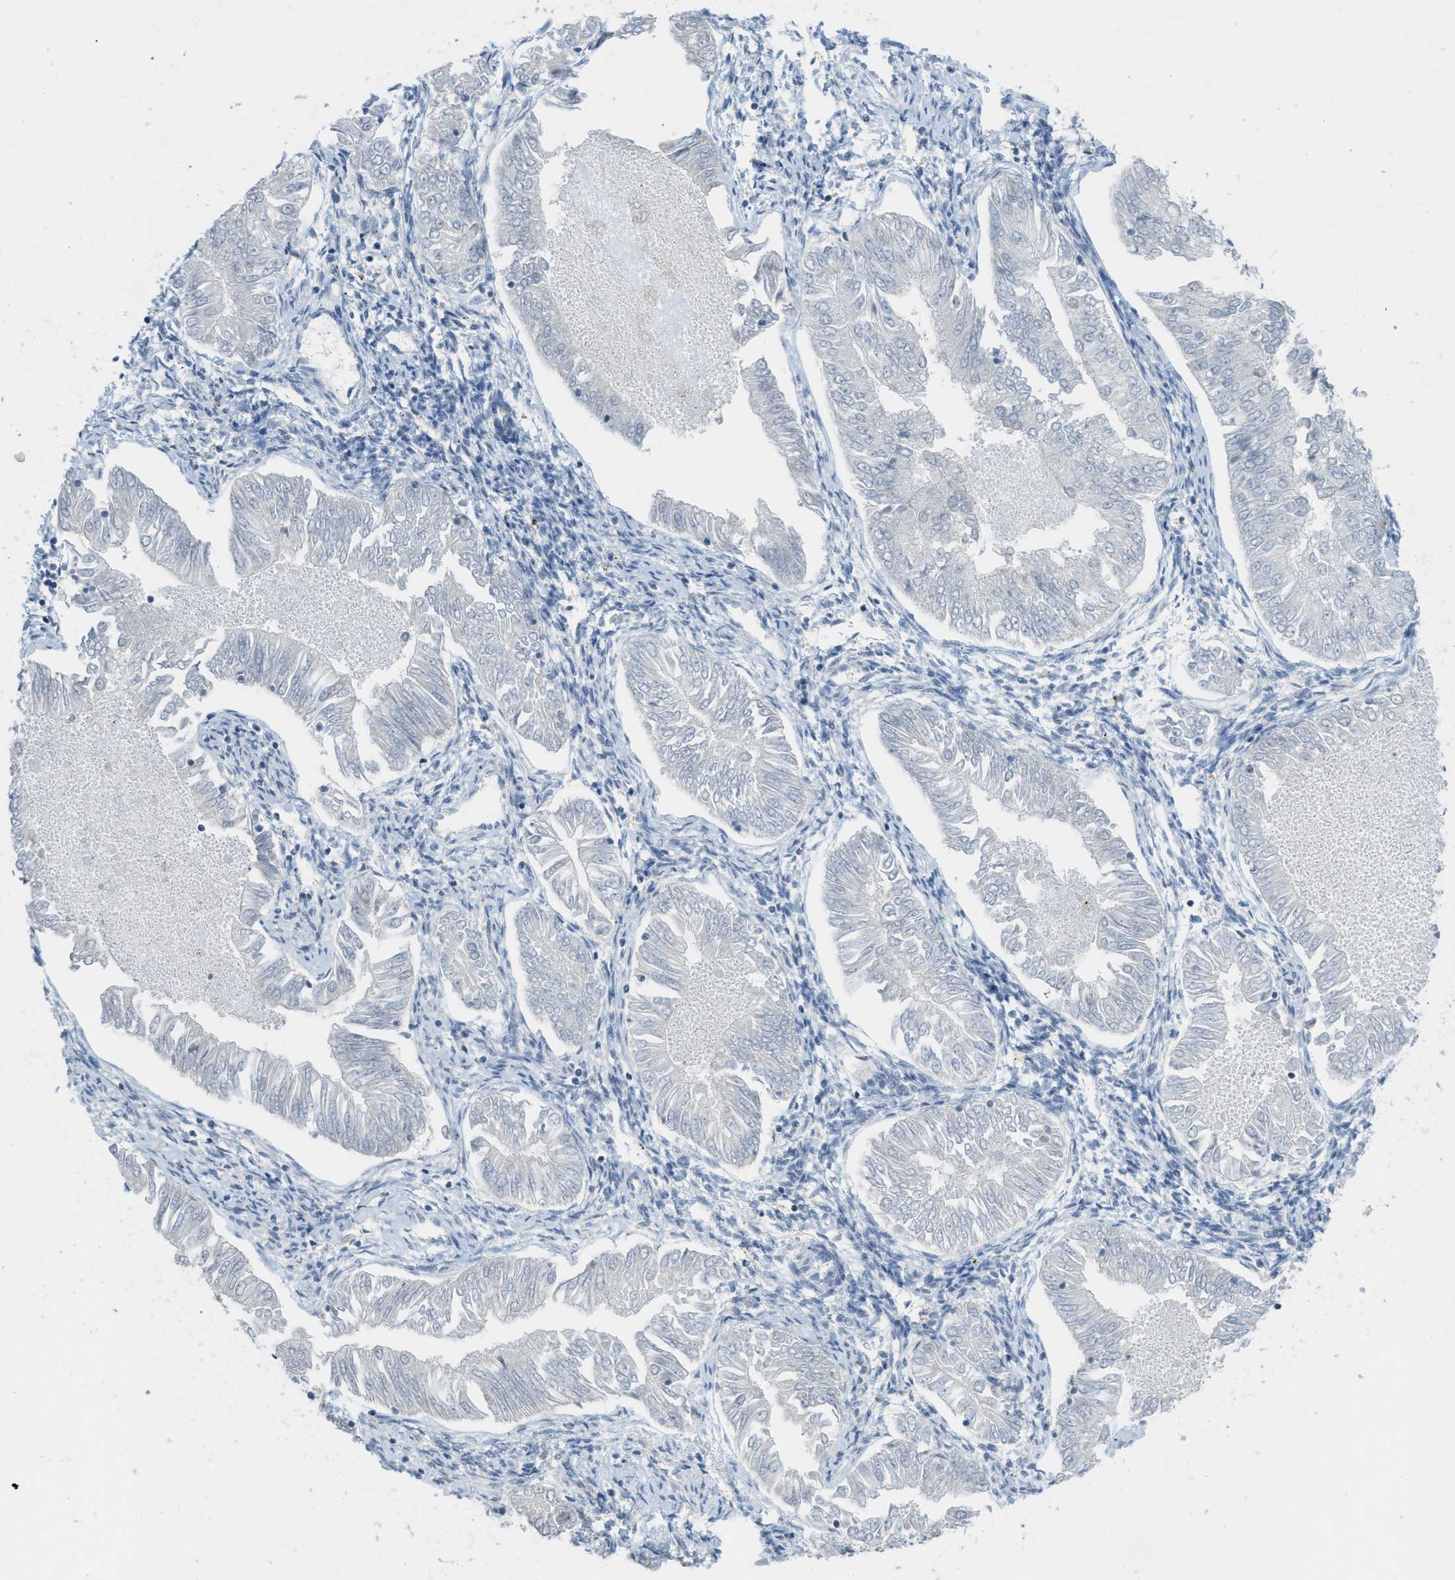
{"staining": {"intensity": "negative", "quantity": "none", "location": "none"}, "tissue": "endometrial cancer", "cell_type": "Tumor cells", "image_type": "cancer", "snomed": [{"axis": "morphology", "description": "Adenocarcinoma, NOS"}, {"axis": "topography", "description": "Endometrium"}], "caption": "Endometrial cancer was stained to show a protein in brown. There is no significant staining in tumor cells. The staining was performed using DAB (3,3'-diaminobenzidine) to visualize the protein expression in brown, while the nuclei were stained in blue with hematoxylin (Magnification: 20x).", "gene": "TXNDC2", "patient": {"sex": "female", "age": 53}}